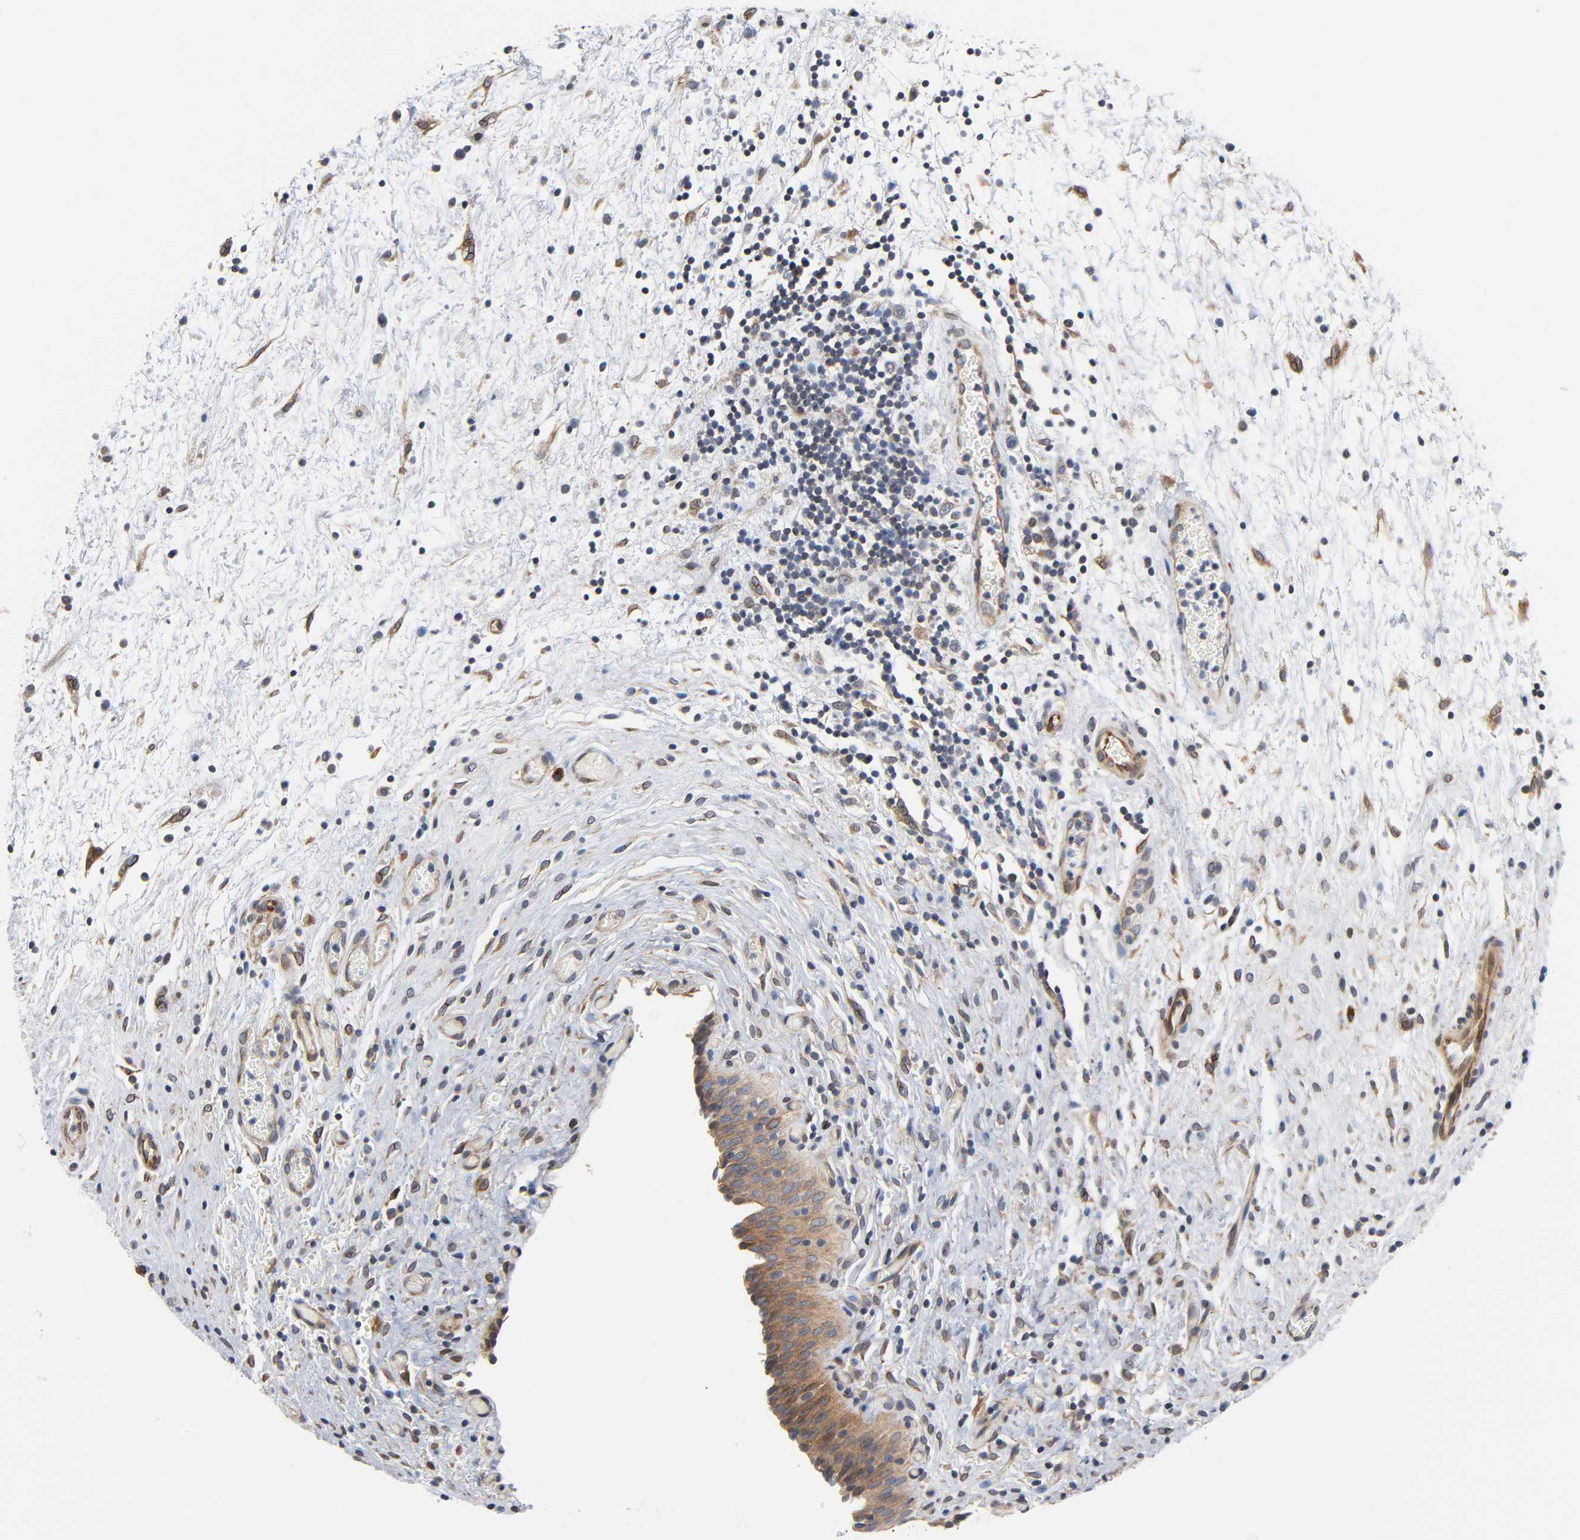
{"staining": {"intensity": "moderate", "quantity": ">75%", "location": "cytoplasmic/membranous"}, "tissue": "urinary bladder", "cell_type": "Urothelial cells", "image_type": "normal", "snomed": [{"axis": "morphology", "description": "Normal tissue, NOS"}, {"axis": "topography", "description": "Urinary bladder"}], "caption": "Immunohistochemistry (IHC) staining of benign urinary bladder, which demonstrates medium levels of moderate cytoplasmic/membranous staining in about >75% of urothelial cells indicating moderate cytoplasmic/membranous protein positivity. The staining was performed using DAB (3,3'-diaminobenzidine) (brown) for protein detection and nuclei were counterstained in hematoxylin (blue).", "gene": "ASB6", "patient": {"sex": "male", "age": 51}}